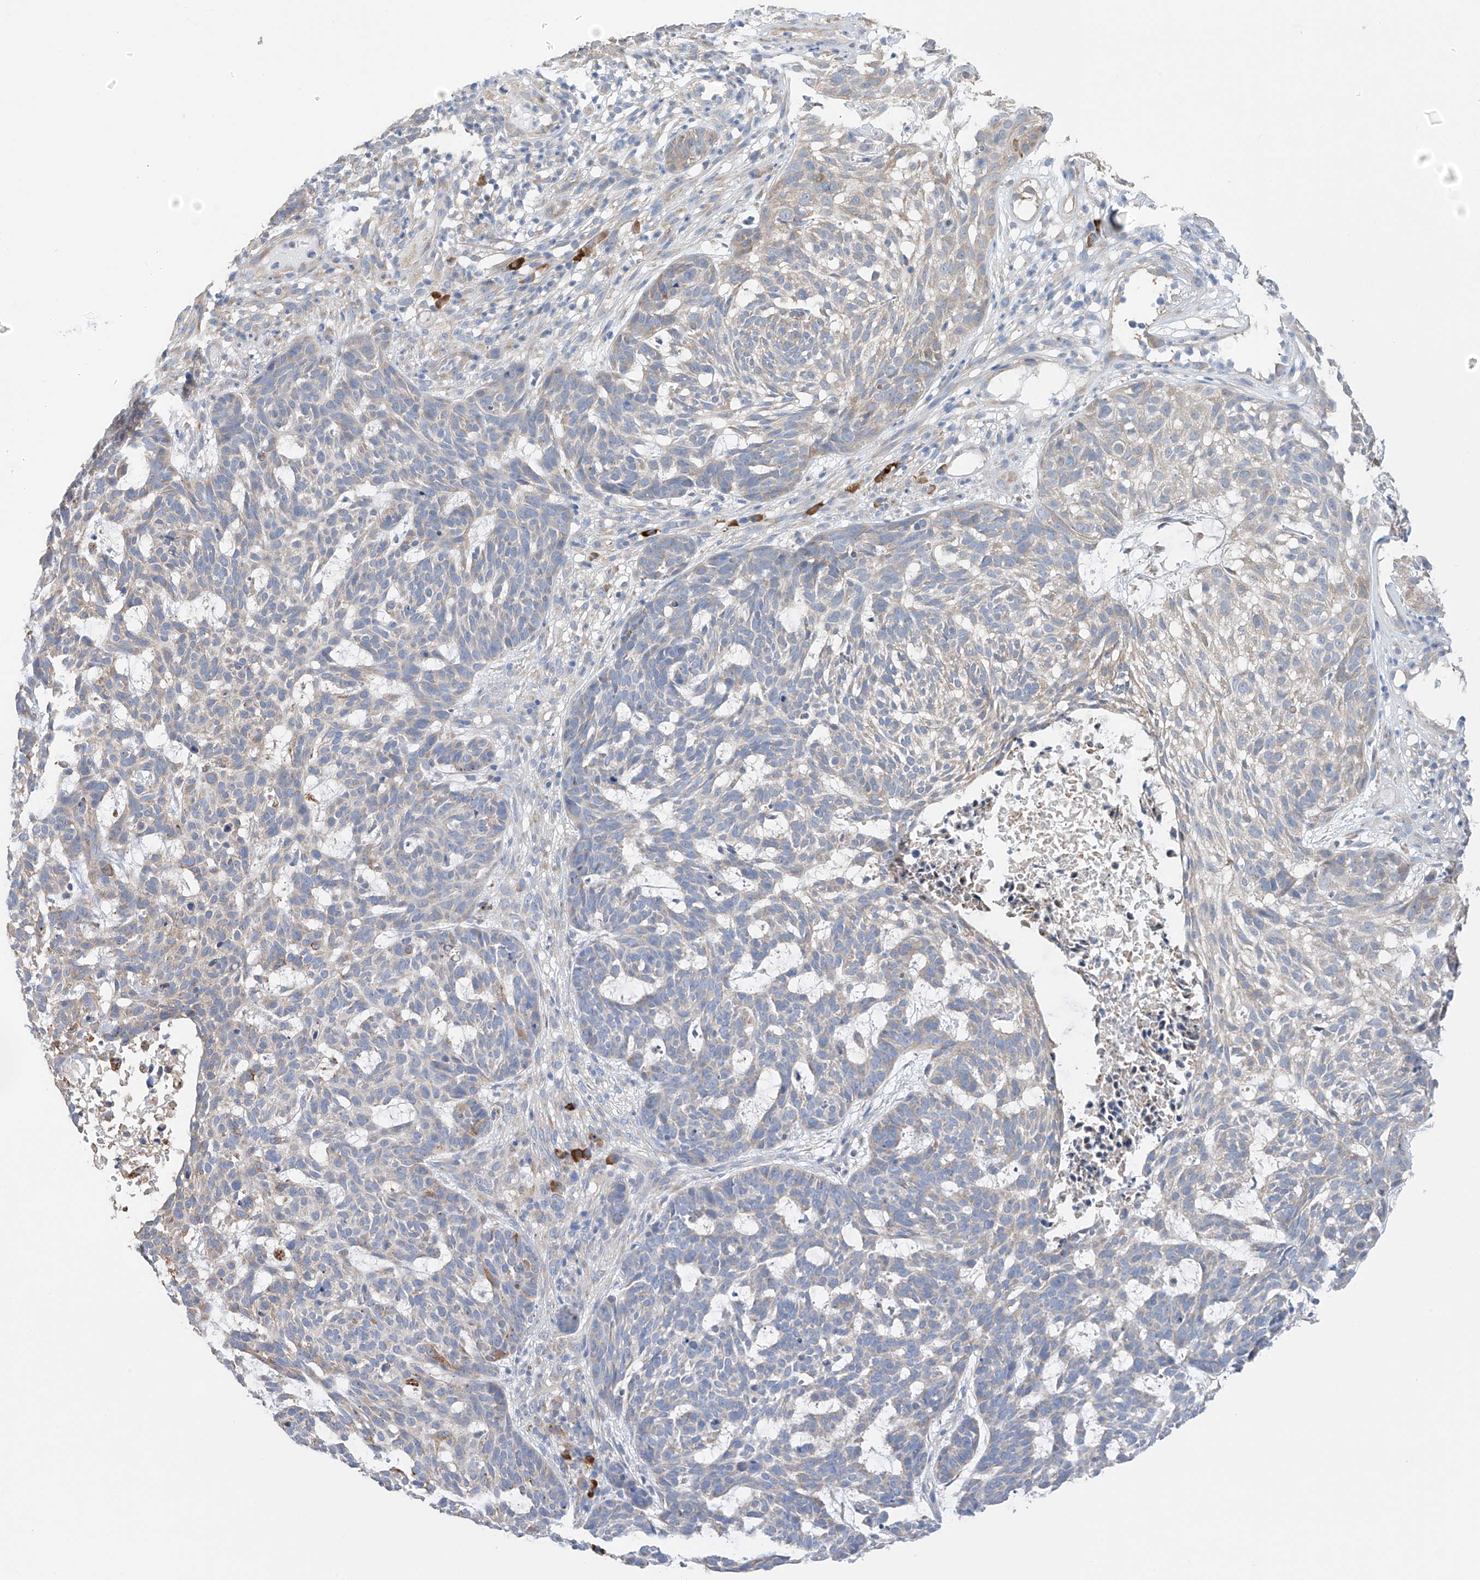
{"staining": {"intensity": "negative", "quantity": "none", "location": "none"}, "tissue": "skin cancer", "cell_type": "Tumor cells", "image_type": "cancer", "snomed": [{"axis": "morphology", "description": "Basal cell carcinoma"}, {"axis": "topography", "description": "Skin"}], "caption": "Image shows no significant protein positivity in tumor cells of skin basal cell carcinoma.", "gene": "REC8", "patient": {"sex": "male", "age": 85}}